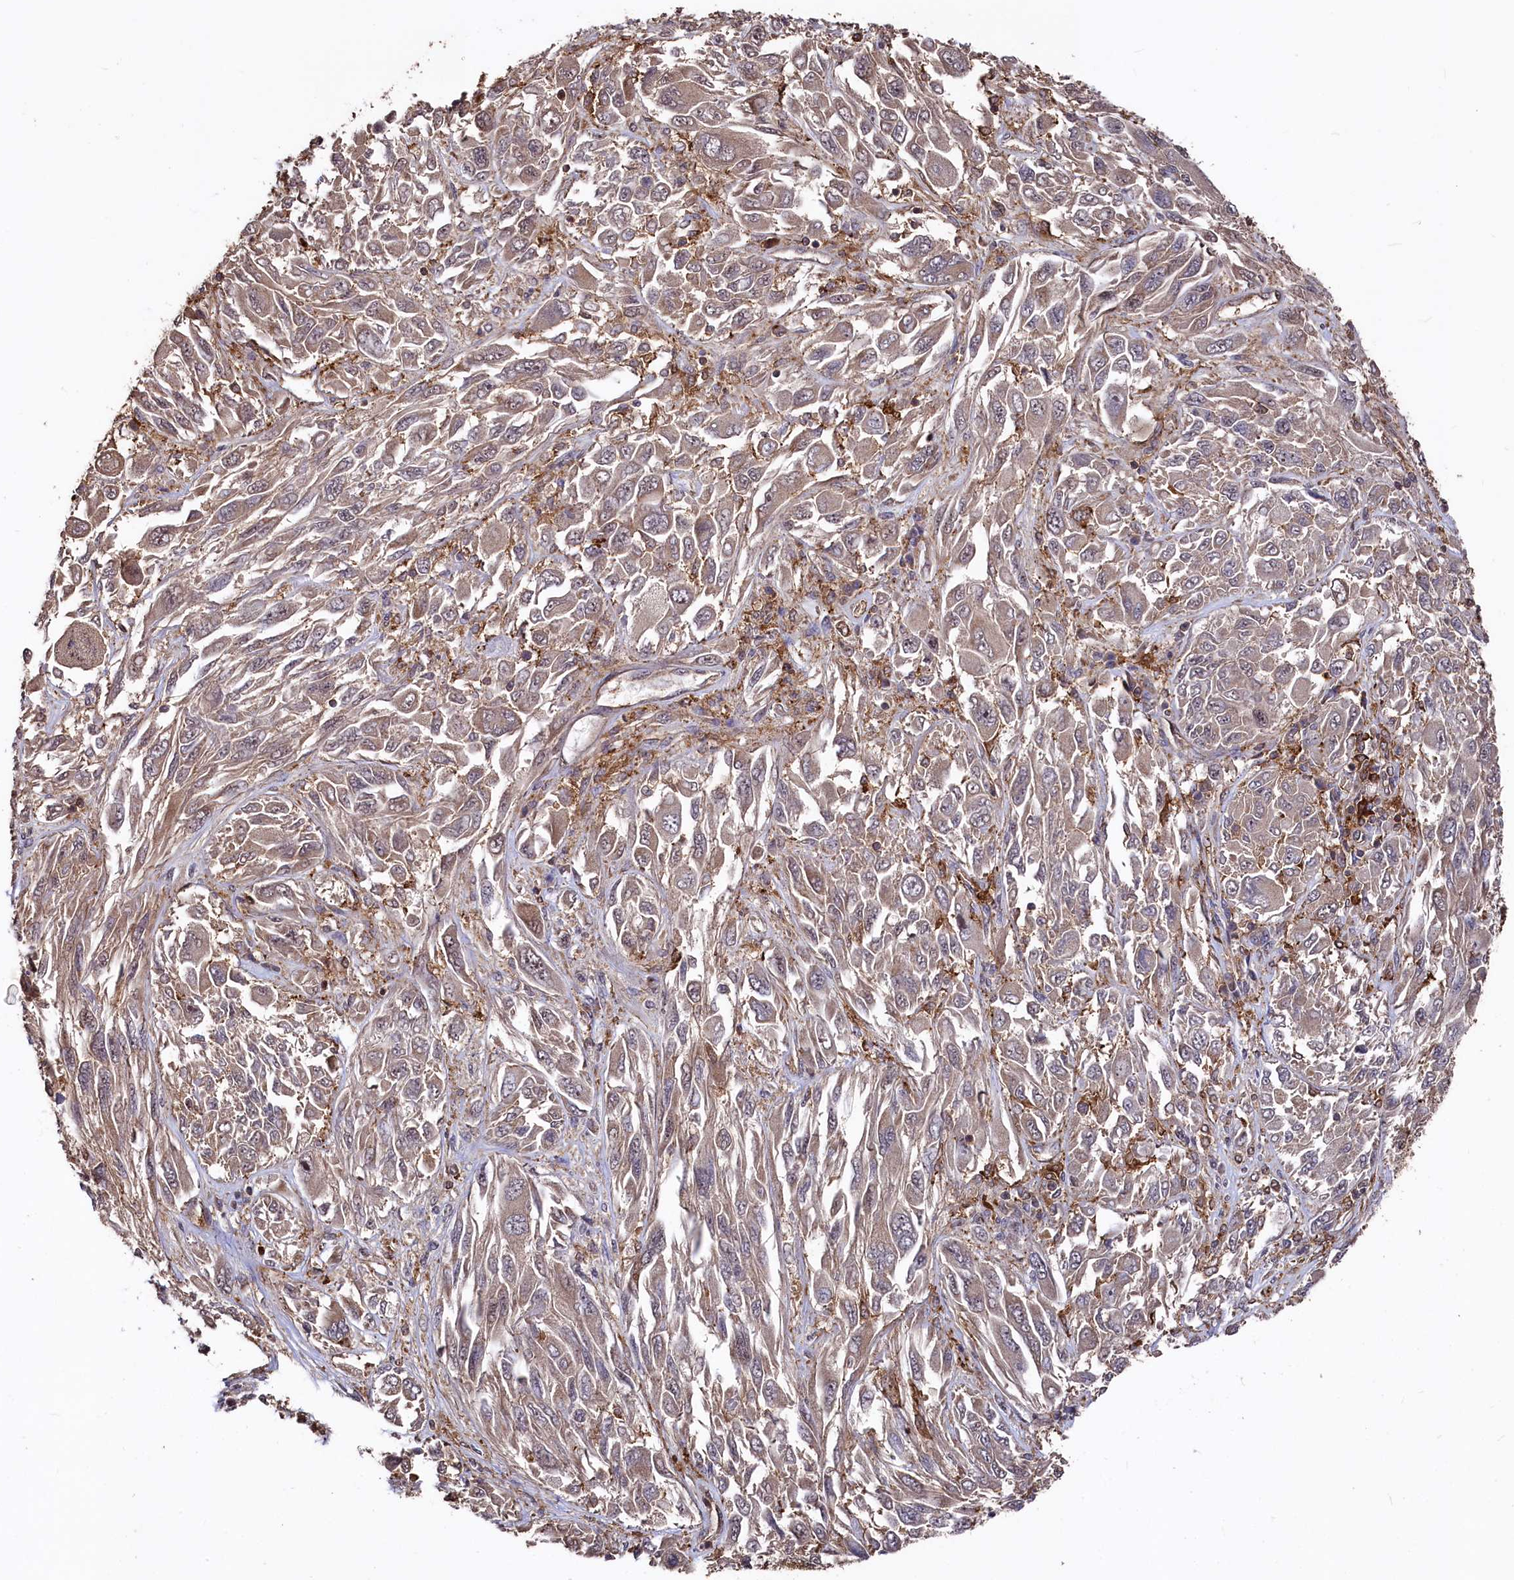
{"staining": {"intensity": "weak", "quantity": "25%-75%", "location": "cytoplasmic/membranous"}, "tissue": "melanoma", "cell_type": "Tumor cells", "image_type": "cancer", "snomed": [{"axis": "morphology", "description": "Malignant melanoma, NOS"}, {"axis": "topography", "description": "Skin"}], "caption": "Immunohistochemistry image of neoplastic tissue: malignant melanoma stained using IHC reveals low levels of weak protein expression localized specifically in the cytoplasmic/membranous of tumor cells, appearing as a cytoplasmic/membranous brown color.", "gene": "PLEKHO2", "patient": {"sex": "female", "age": 91}}